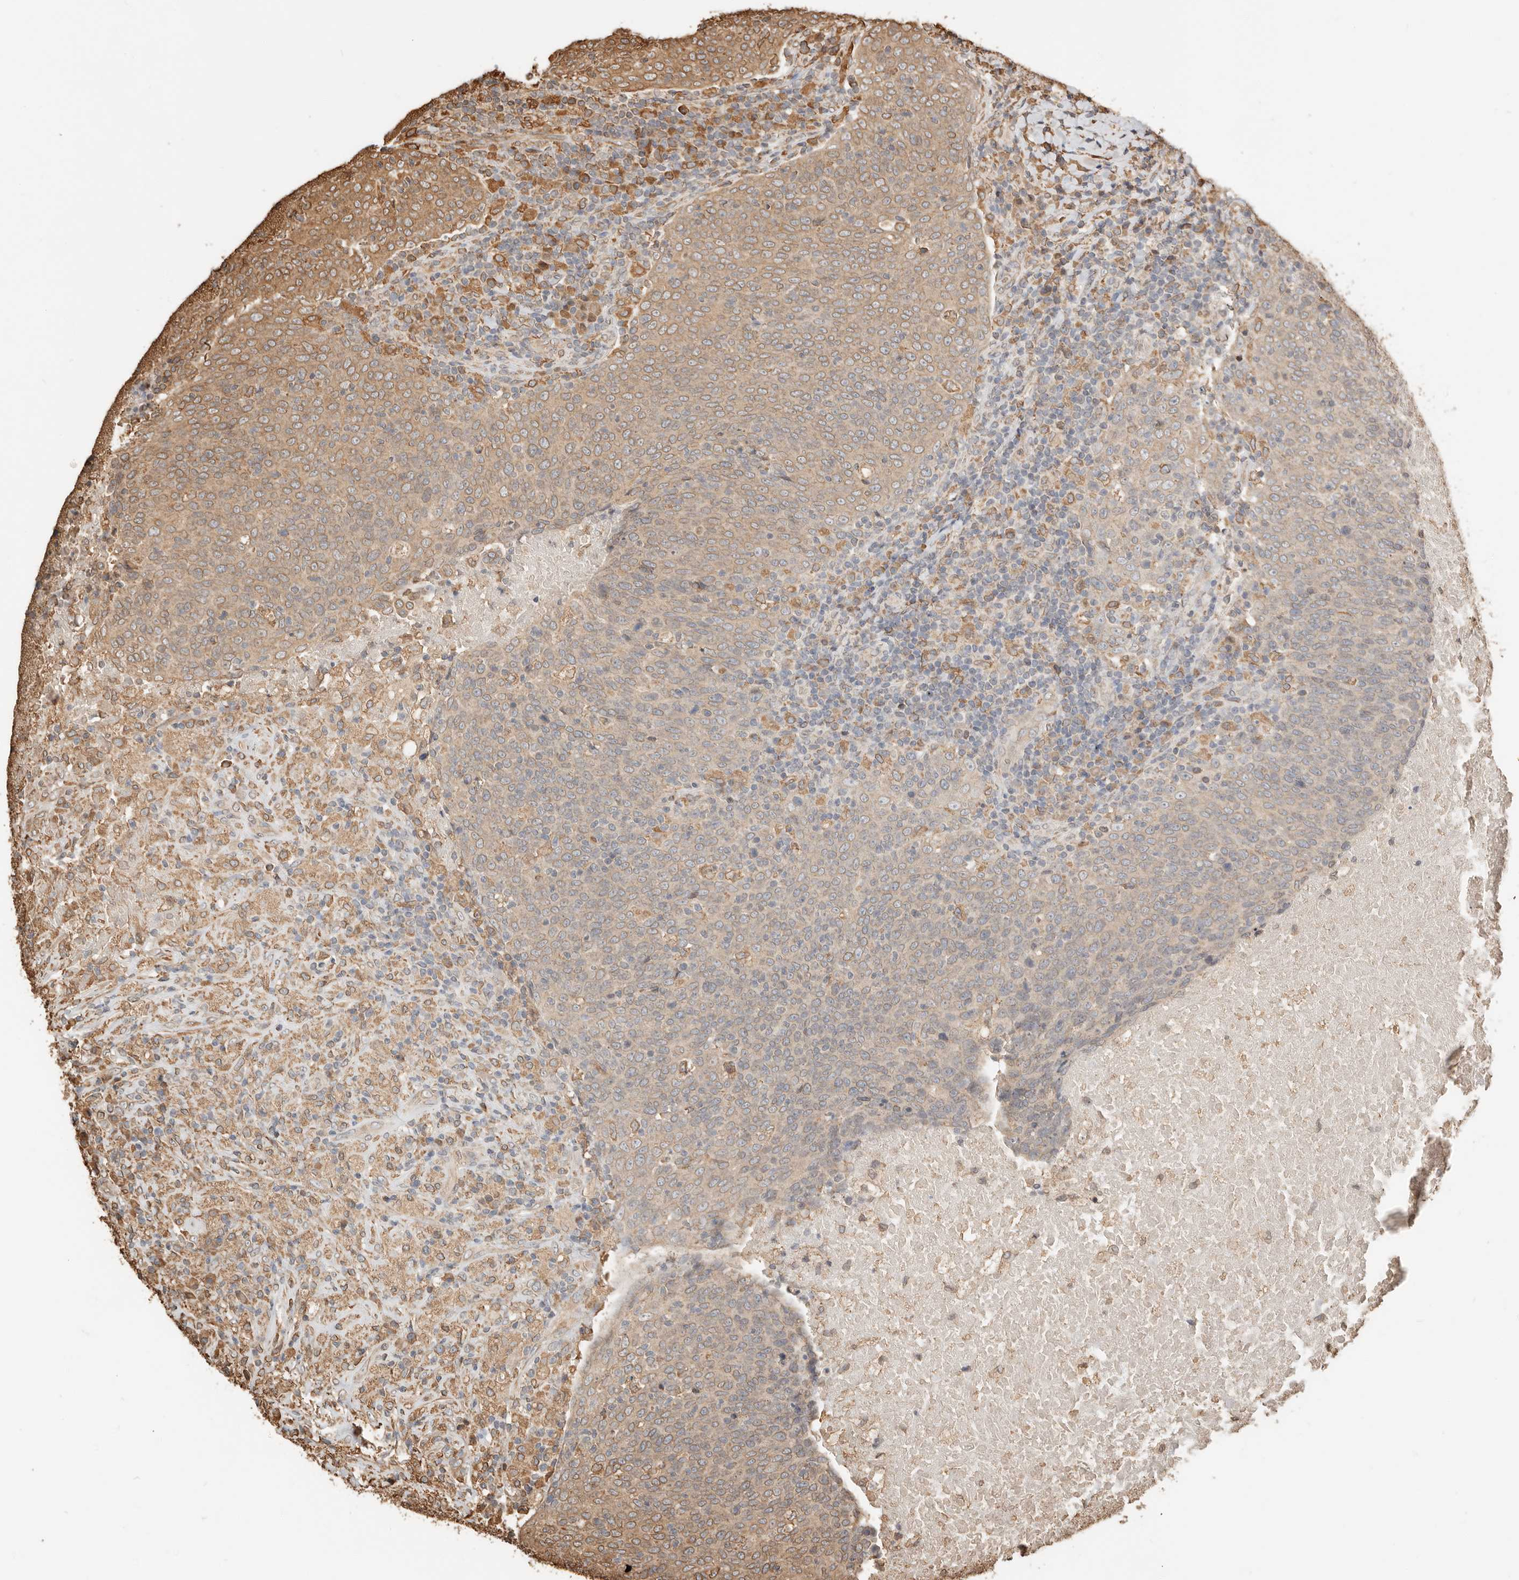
{"staining": {"intensity": "moderate", "quantity": "25%-75%", "location": "cytoplasmic/membranous"}, "tissue": "head and neck cancer", "cell_type": "Tumor cells", "image_type": "cancer", "snomed": [{"axis": "morphology", "description": "Squamous cell carcinoma, NOS"}, {"axis": "morphology", "description": "Squamous cell carcinoma, metastatic, NOS"}, {"axis": "topography", "description": "Lymph node"}, {"axis": "topography", "description": "Head-Neck"}], "caption": "Protein staining of squamous cell carcinoma (head and neck) tissue demonstrates moderate cytoplasmic/membranous expression in about 25%-75% of tumor cells.", "gene": "ARHGEF10L", "patient": {"sex": "male", "age": 62}}